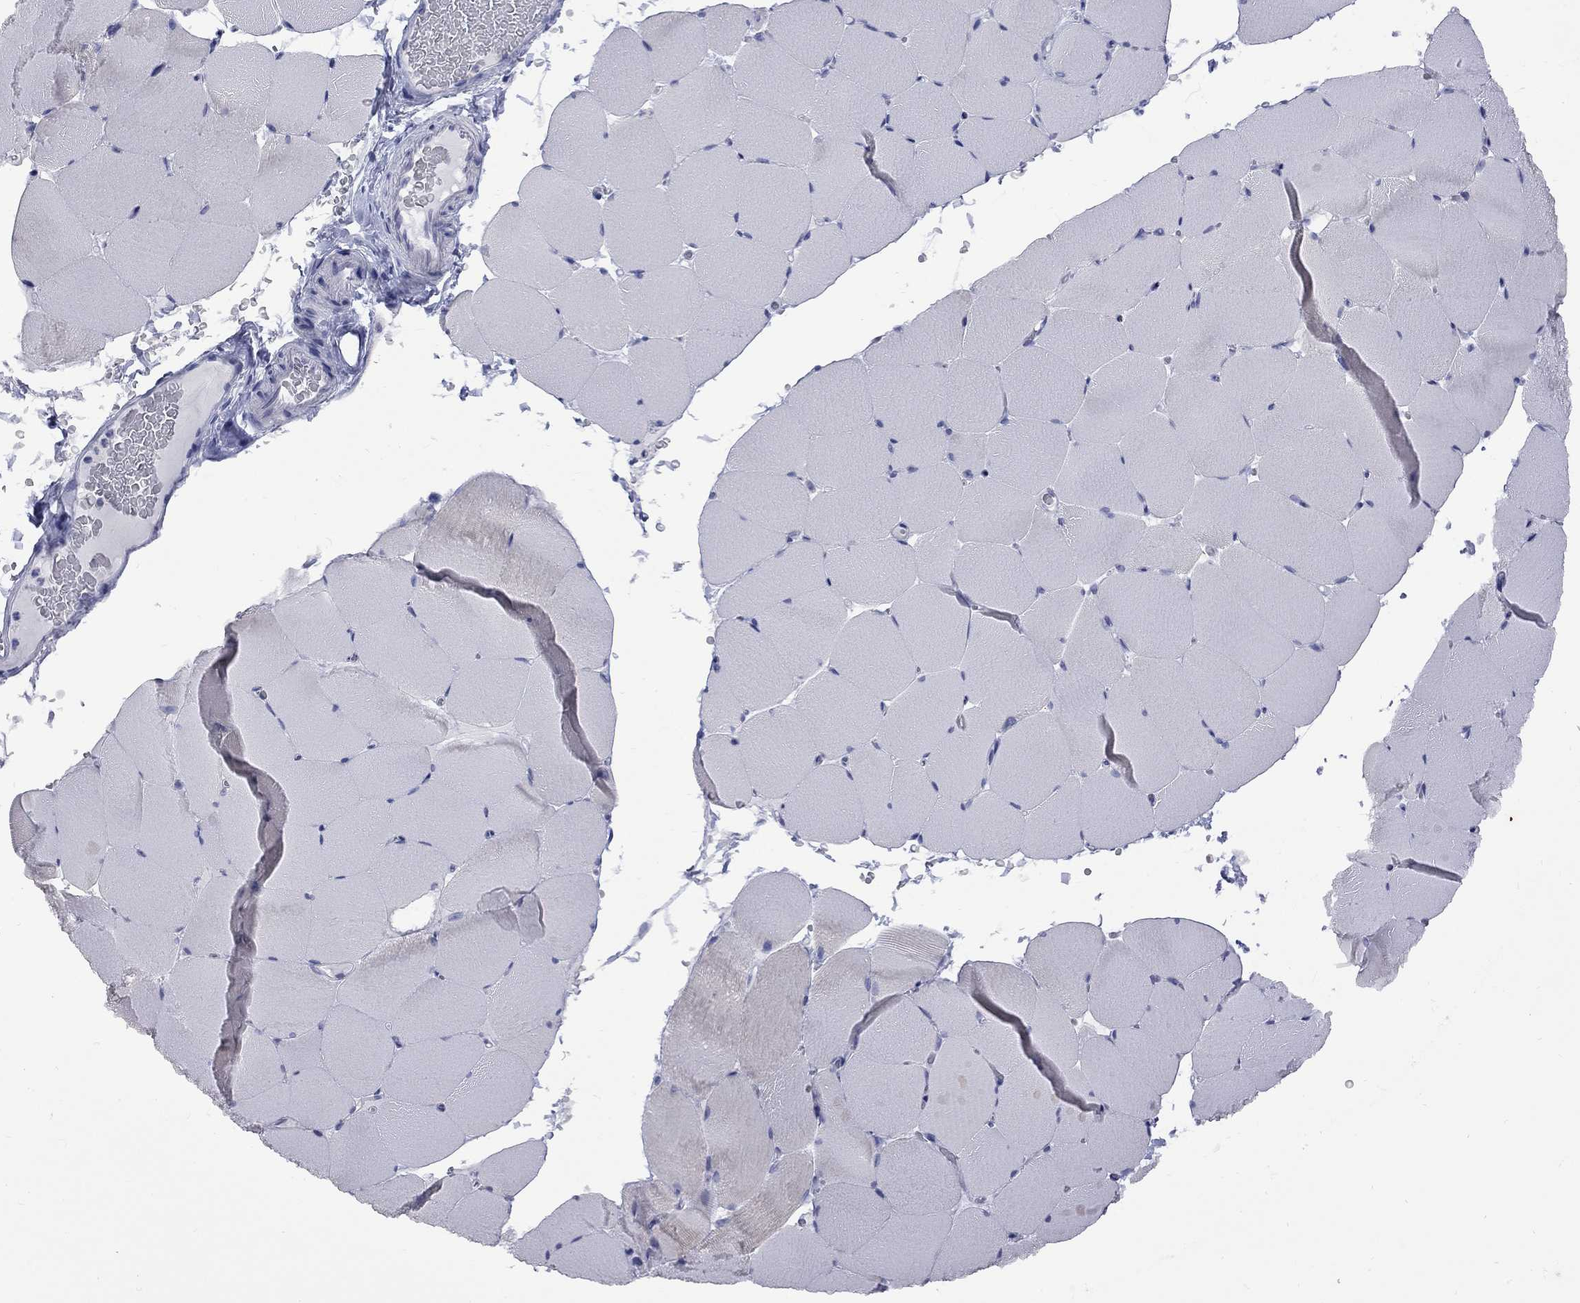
{"staining": {"intensity": "negative", "quantity": "none", "location": "none"}, "tissue": "skeletal muscle", "cell_type": "Myocytes", "image_type": "normal", "snomed": [{"axis": "morphology", "description": "Normal tissue, NOS"}, {"axis": "topography", "description": "Skeletal muscle"}], "caption": "The image demonstrates no significant positivity in myocytes of skeletal muscle. Nuclei are stained in blue.", "gene": "ABCB4", "patient": {"sex": "female", "age": 37}}